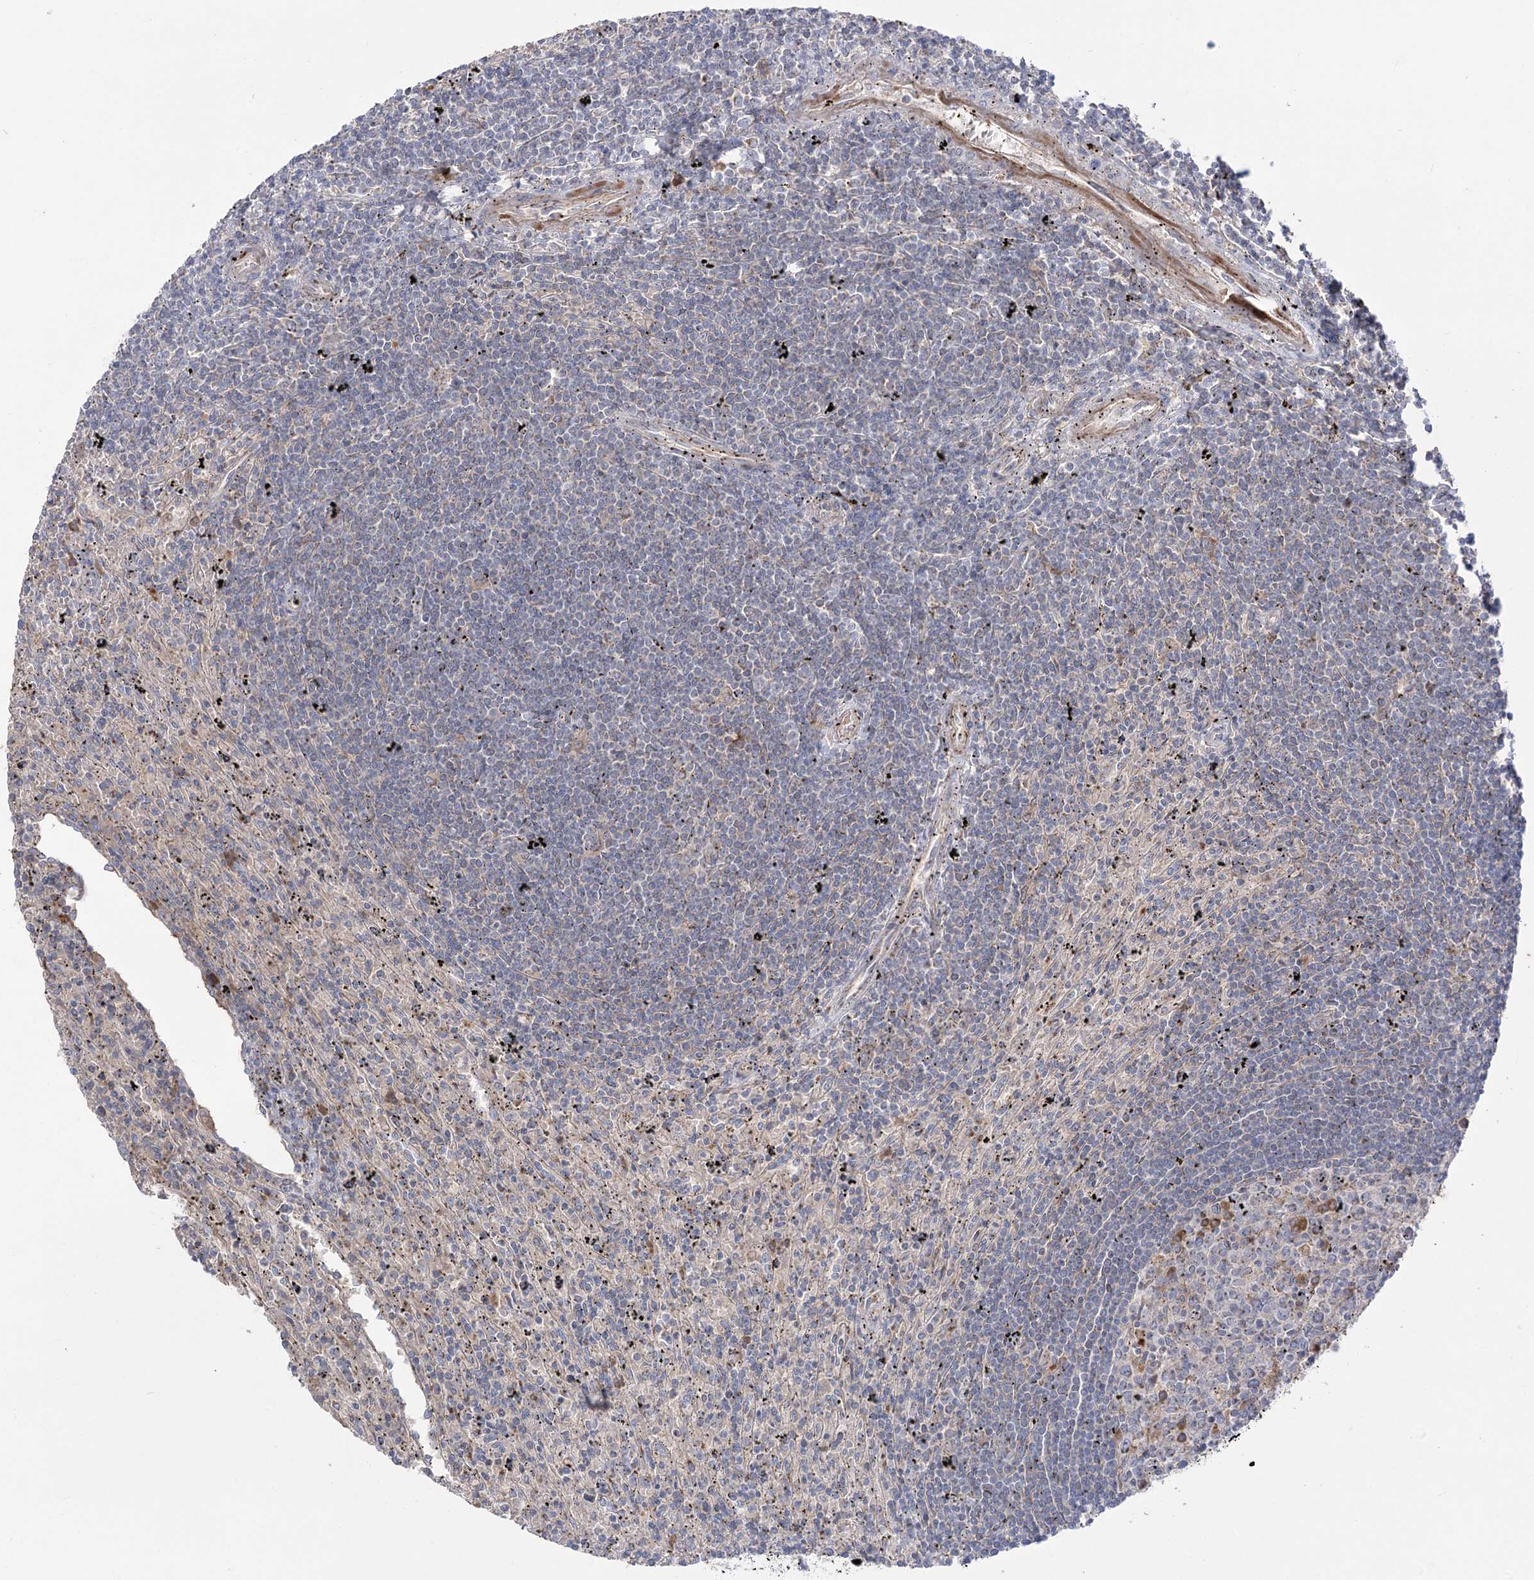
{"staining": {"intensity": "negative", "quantity": "none", "location": "none"}, "tissue": "lymphoma", "cell_type": "Tumor cells", "image_type": "cancer", "snomed": [{"axis": "morphology", "description": "Malignant lymphoma, non-Hodgkin's type, Low grade"}, {"axis": "topography", "description": "Spleen"}], "caption": "This is an immunohistochemistry (IHC) photomicrograph of human low-grade malignant lymphoma, non-Hodgkin's type. There is no positivity in tumor cells.", "gene": "GBF1", "patient": {"sex": "male", "age": 76}}